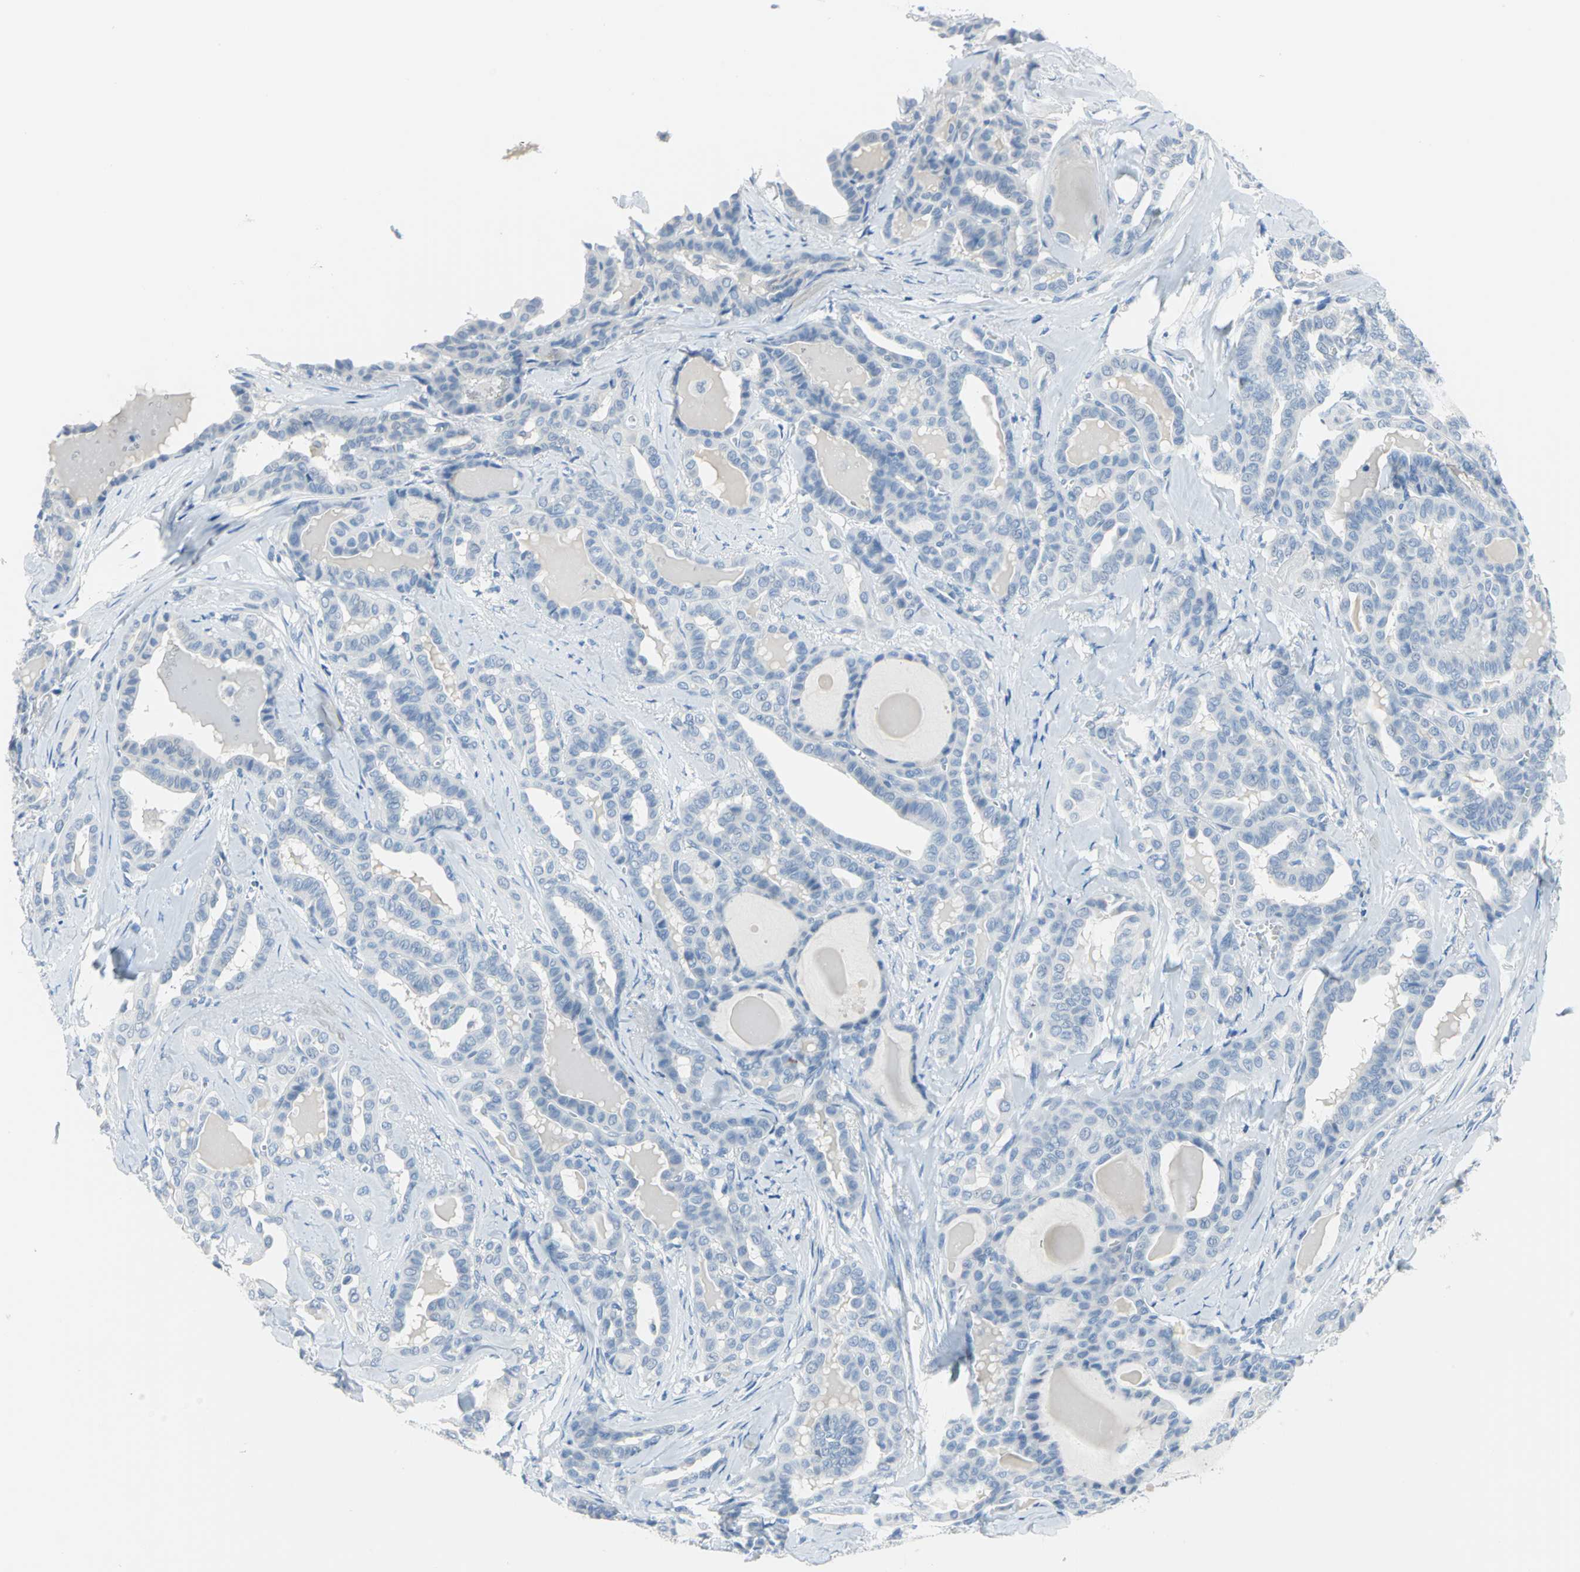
{"staining": {"intensity": "negative", "quantity": "none", "location": "none"}, "tissue": "thyroid cancer", "cell_type": "Tumor cells", "image_type": "cancer", "snomed": [{"axis": "morphology", "description": "Carcinoma, NOS"}, {"axis": "topography", "description": "Thyroid gland"}], "caption": "A photomicrograph of carcinoma (thyroid) stained for a protein exhibits no brown staining in tumor cells. (DAB (3,3'-diaminobenzidine) immunohistochemistry (IHC) with hematoxylin counter stain).", "gene": "PKLR", "patient": {"sex": "female", "age": 91}}